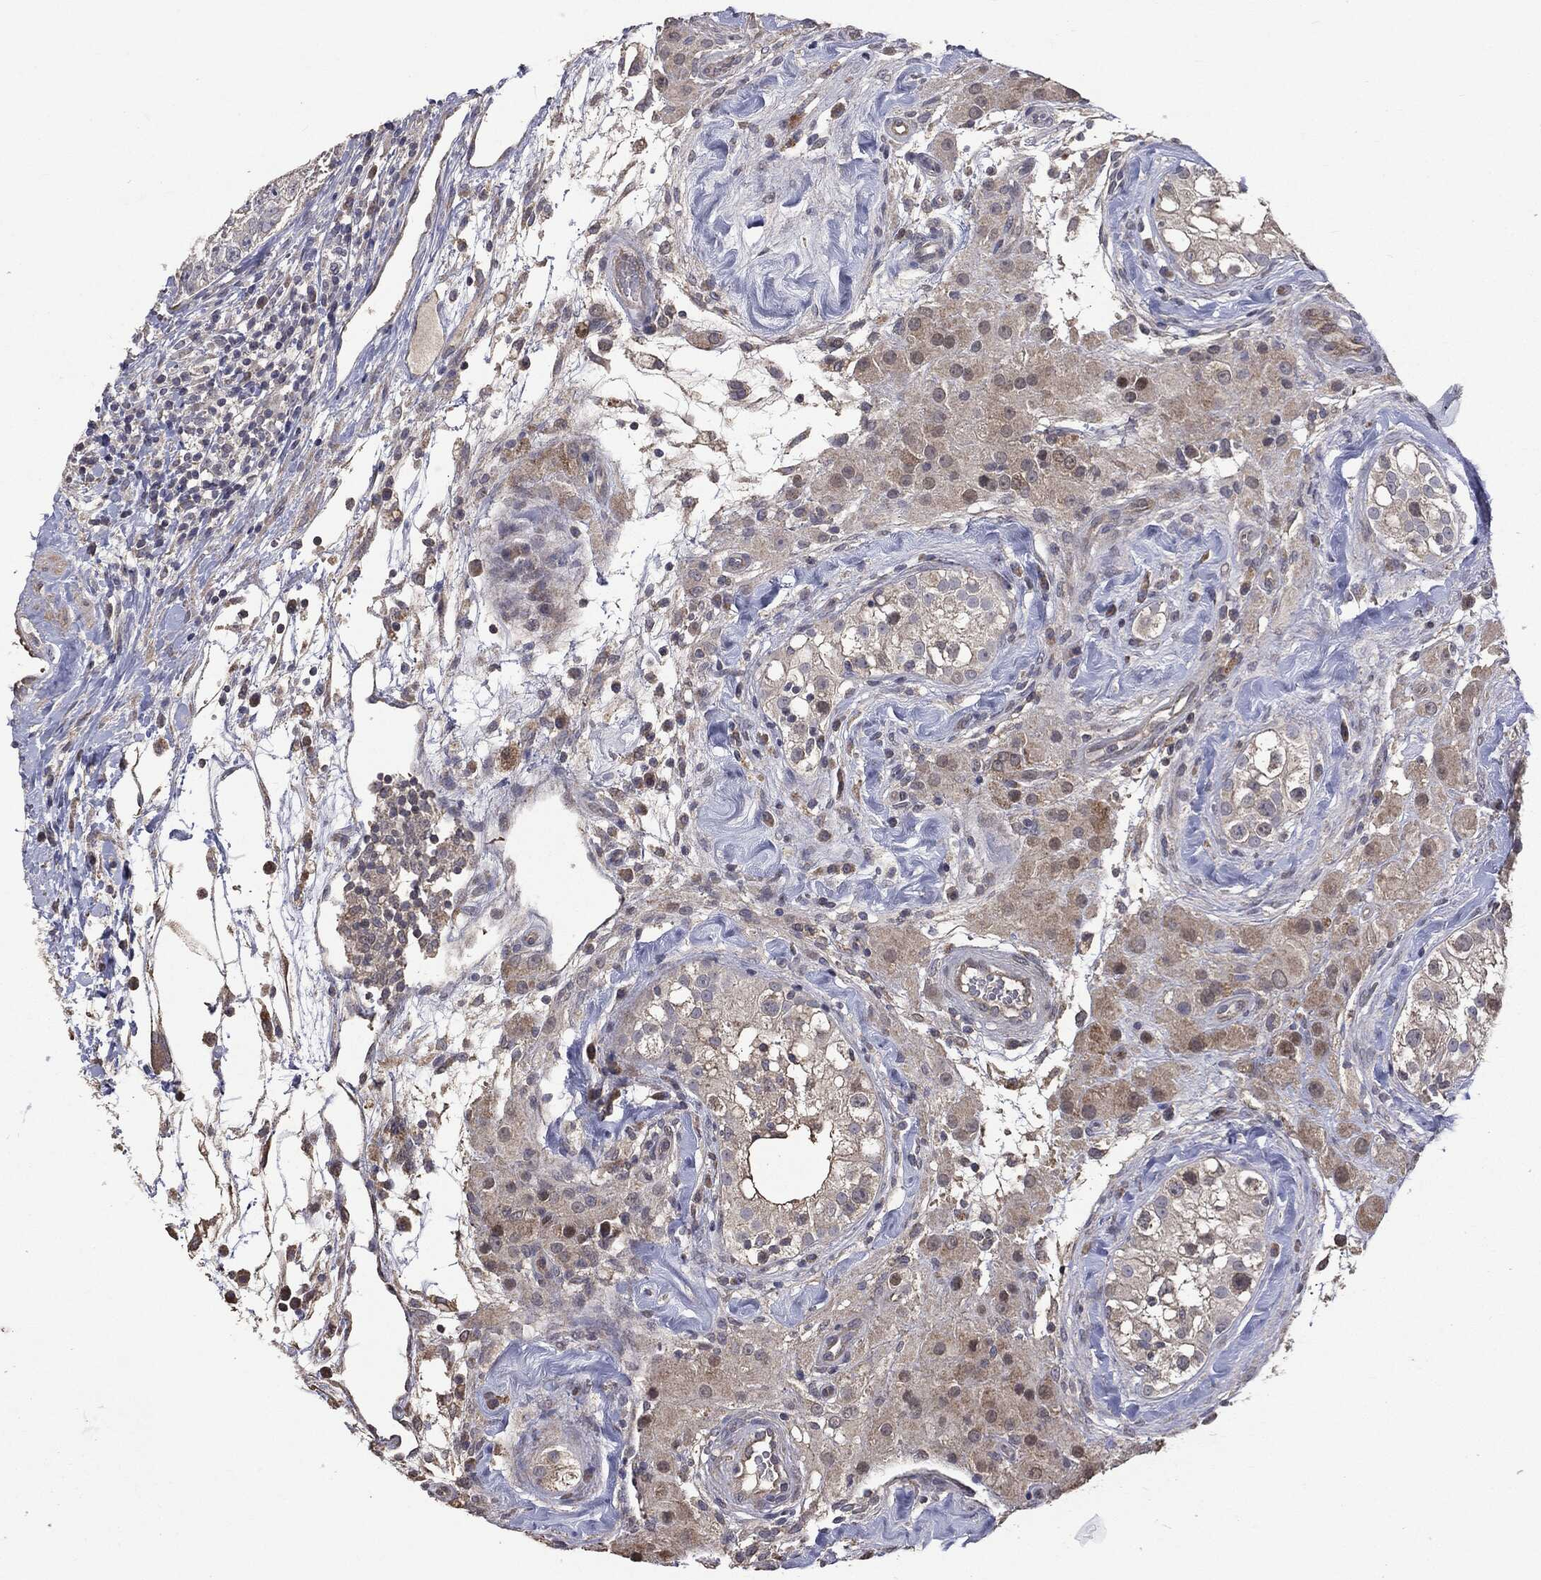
{"staining": {"intensity": "weak", "quantity": "<25%", "location": "cytoplasmic/membranous"}, "tissue": "testis cancer", "cell_type": "Tumor cells", "image_type": "cancer", "snomed": [{"axis": "morphology", "description": "Seminoma, NOS"}, {"axis": "topography", "description": "Testis"}], "caption": "This is a photomicrograph of IHC staining of testis cancer (seminoma), which shows no staining in tumor cells. (DAB immunohistochemistry visualized using brightfield microscopy, high magnification).", "gene": "MTOR", "patient": {"sex": "male", "age": 34}}